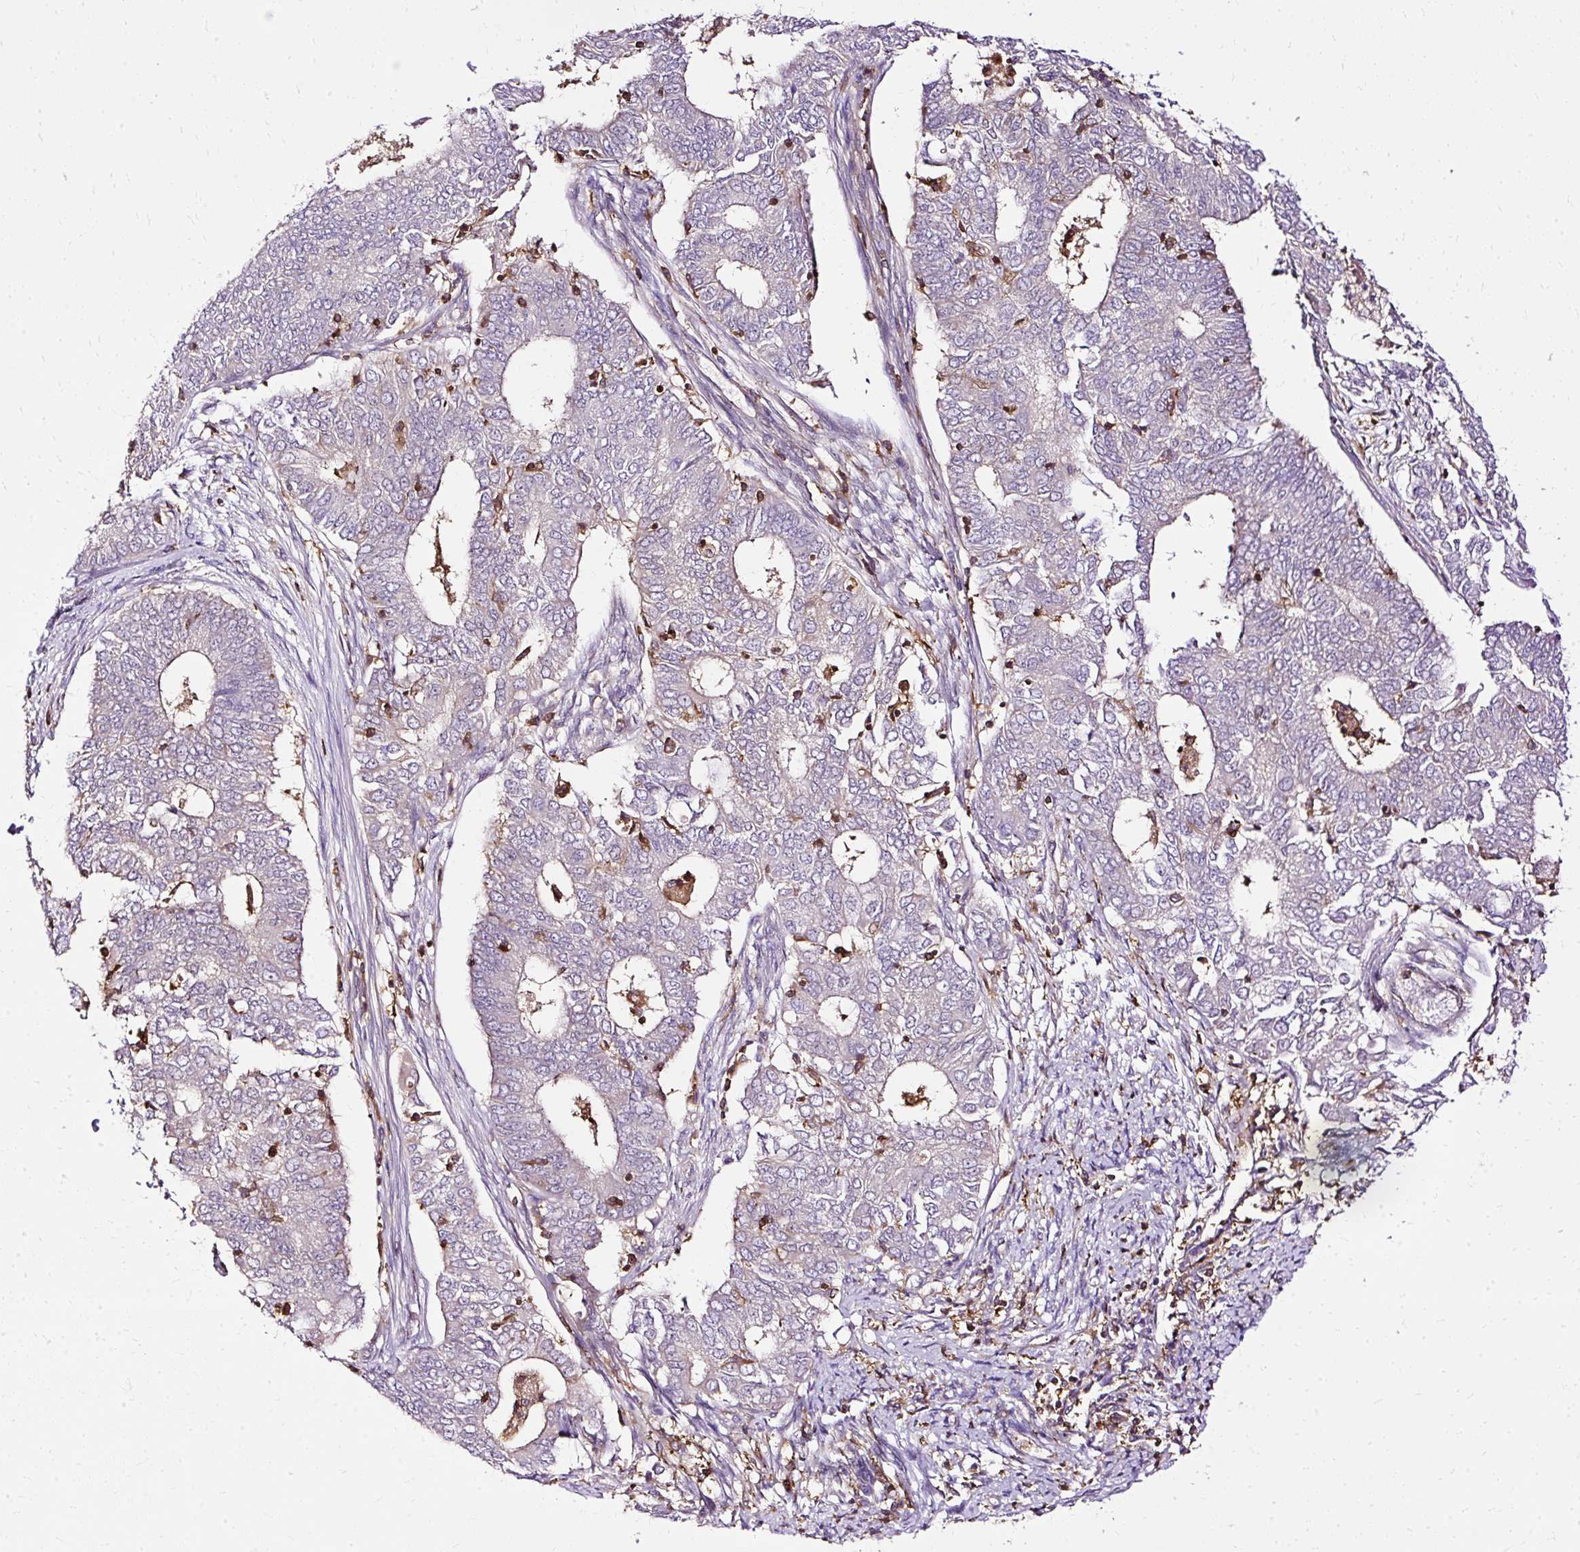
{"staining": {"intensity": "negative", "quantity": "none", "location": "none"}, "tissue": "endometrial cancer", "cell_type": "Tumor cells", "image_type": "cancer", "snomed": [{"axis": "morphology", "description": "Adenocarcinoma, NOS"}, {"axis": "topography", "description": "Endometrium"}], "caption": "There is no significant staining in tumor cells of endometrial cancer.", "gene": "TWF2", "patient": {"sex": "female", "age": 62}}